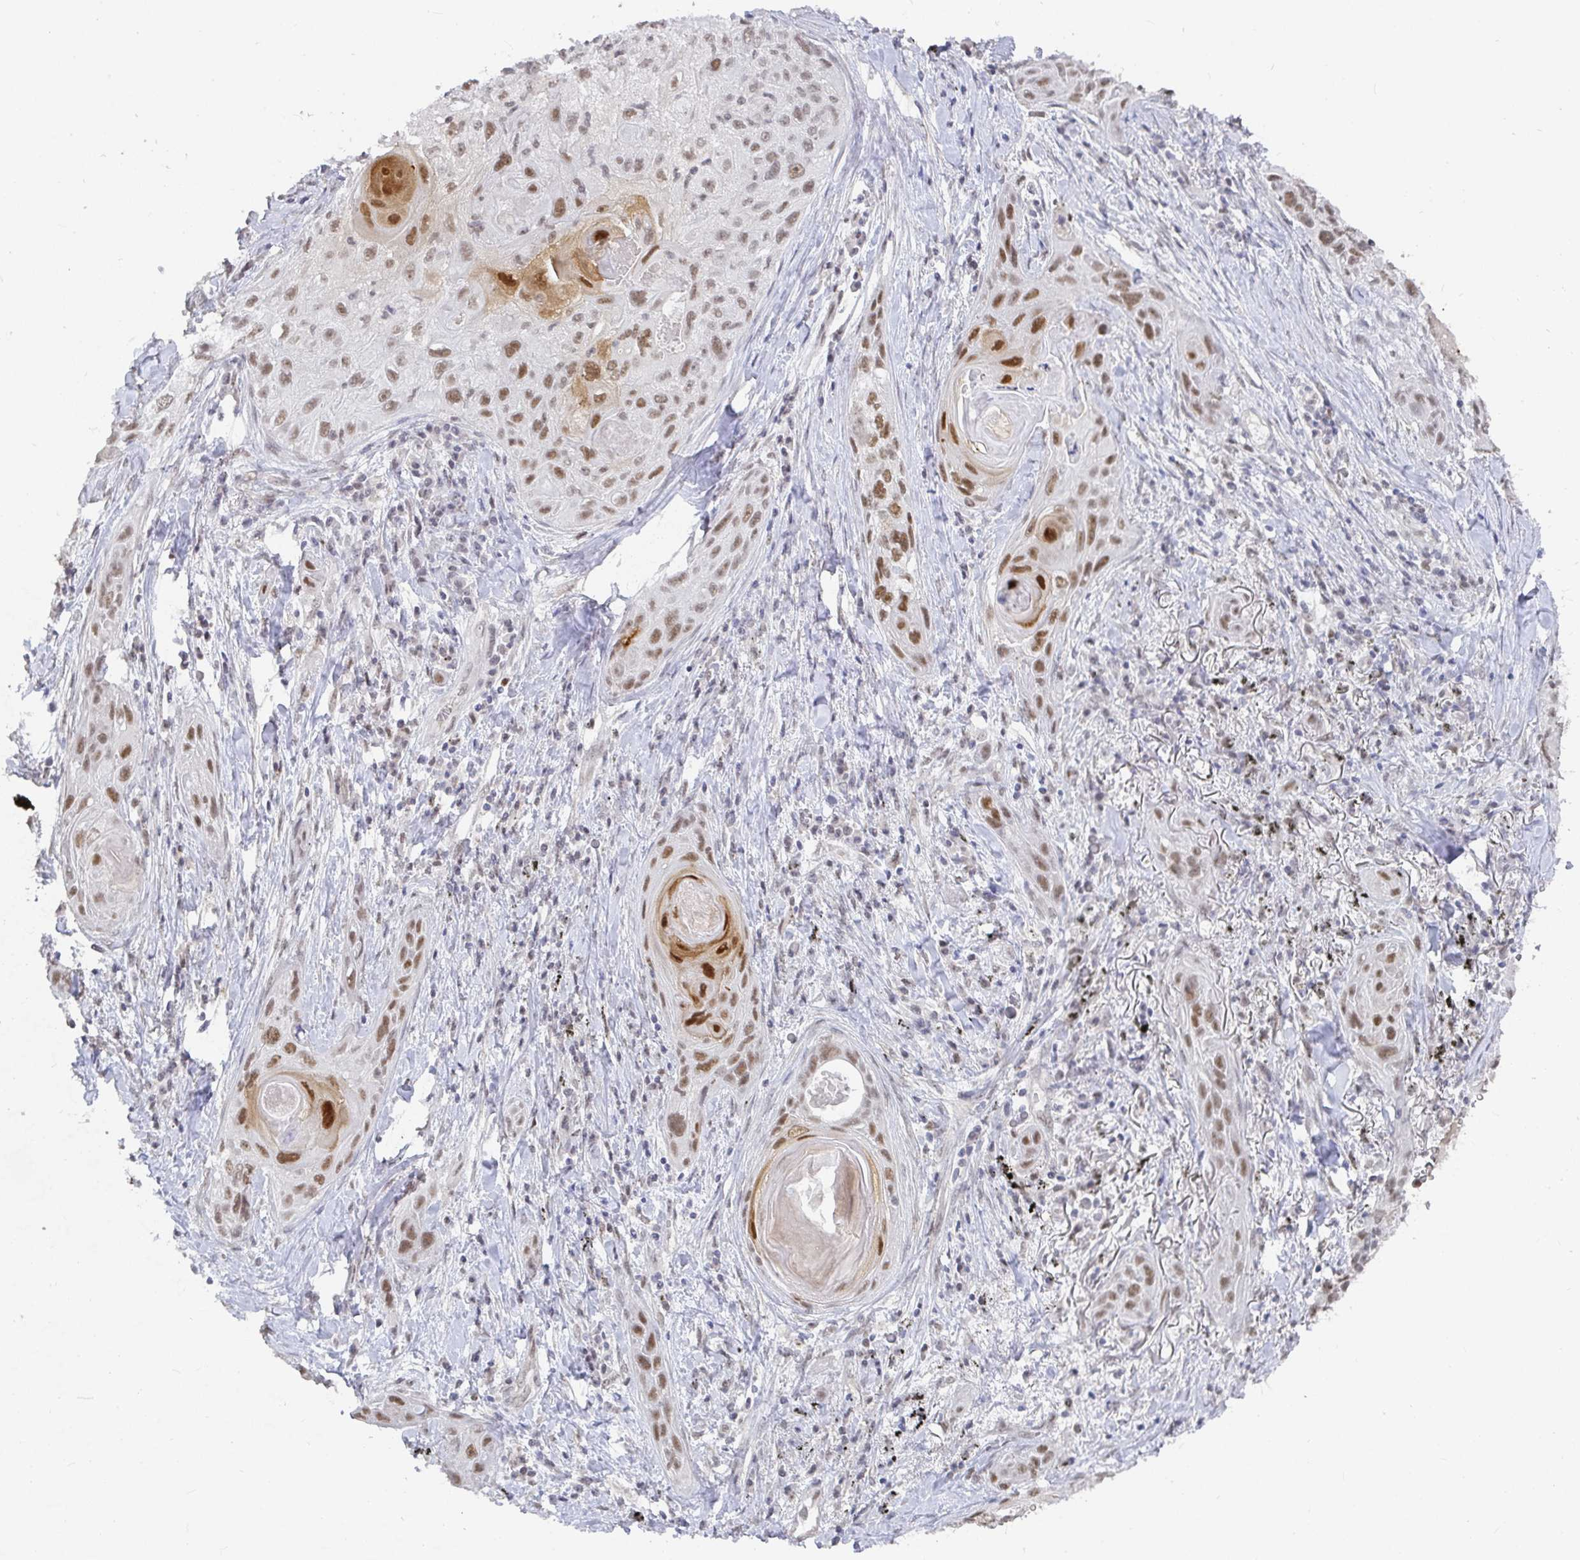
{"staining": {"intensity": "moderate", "quantity": ">75%", "location": "nuclear"}, "tissue": "lung cancer", "cell_type": "Tumor cells", "image_type": "cancer", "snomed": [{"axis": "morphology", "description": "Squamous cell carcinoma, NOS"}, {"axis": "topography", "description": "Lung"}], "caption": "Immunohistochemistry (IHC) image of neoplastic tissue: human lung cancer stained using immunohistochemistry demonstrates medium levels of moderate protein expression localized specifically in the nuclear of tumor cells, appearing as a nuclear brown color.", "gene": "RCOR1", "patient": {"sex": "male", "age": 79}}